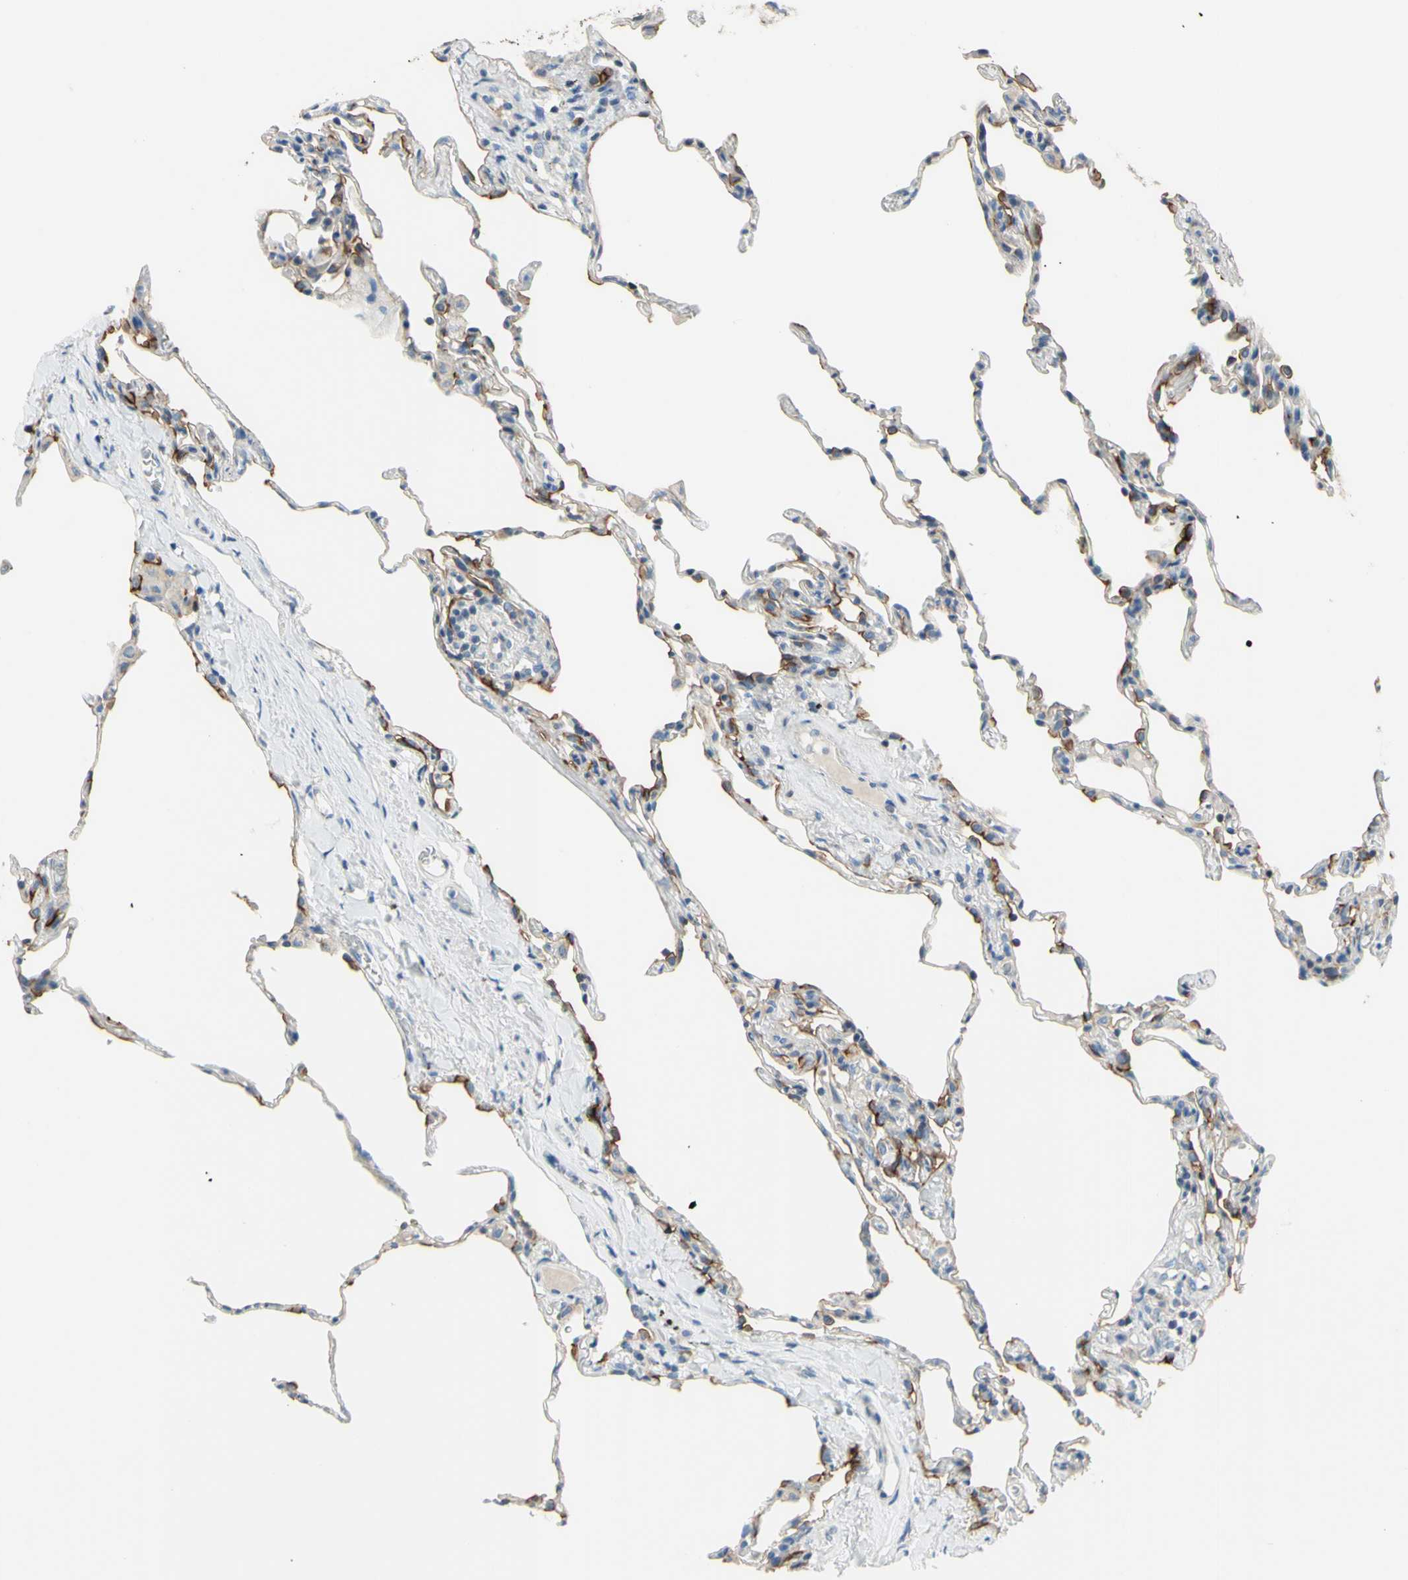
{"staining": {"intensity": "moderate", "quantity": ">75%", "location": "cytoplasmic/membranous"}, "tissue": "lung", "cell_type": "Alveolar cells", "image_type": "normal", "snomed": [{"axis": "morphology", "description": "Normal tissue, NOS"}, {"axis": "topography", "description": "Lung"}], "caption": "Lung was stained to show a protein in brown. There is medium levels of moderate cytoplasmic/membranous expression in approximately >75% of alveolar cells. The protein of interest is shown in brown color, while the nuclei are stained blue.", "gene": "MUC1", "patient": {"sex": "male", "age": 59}}